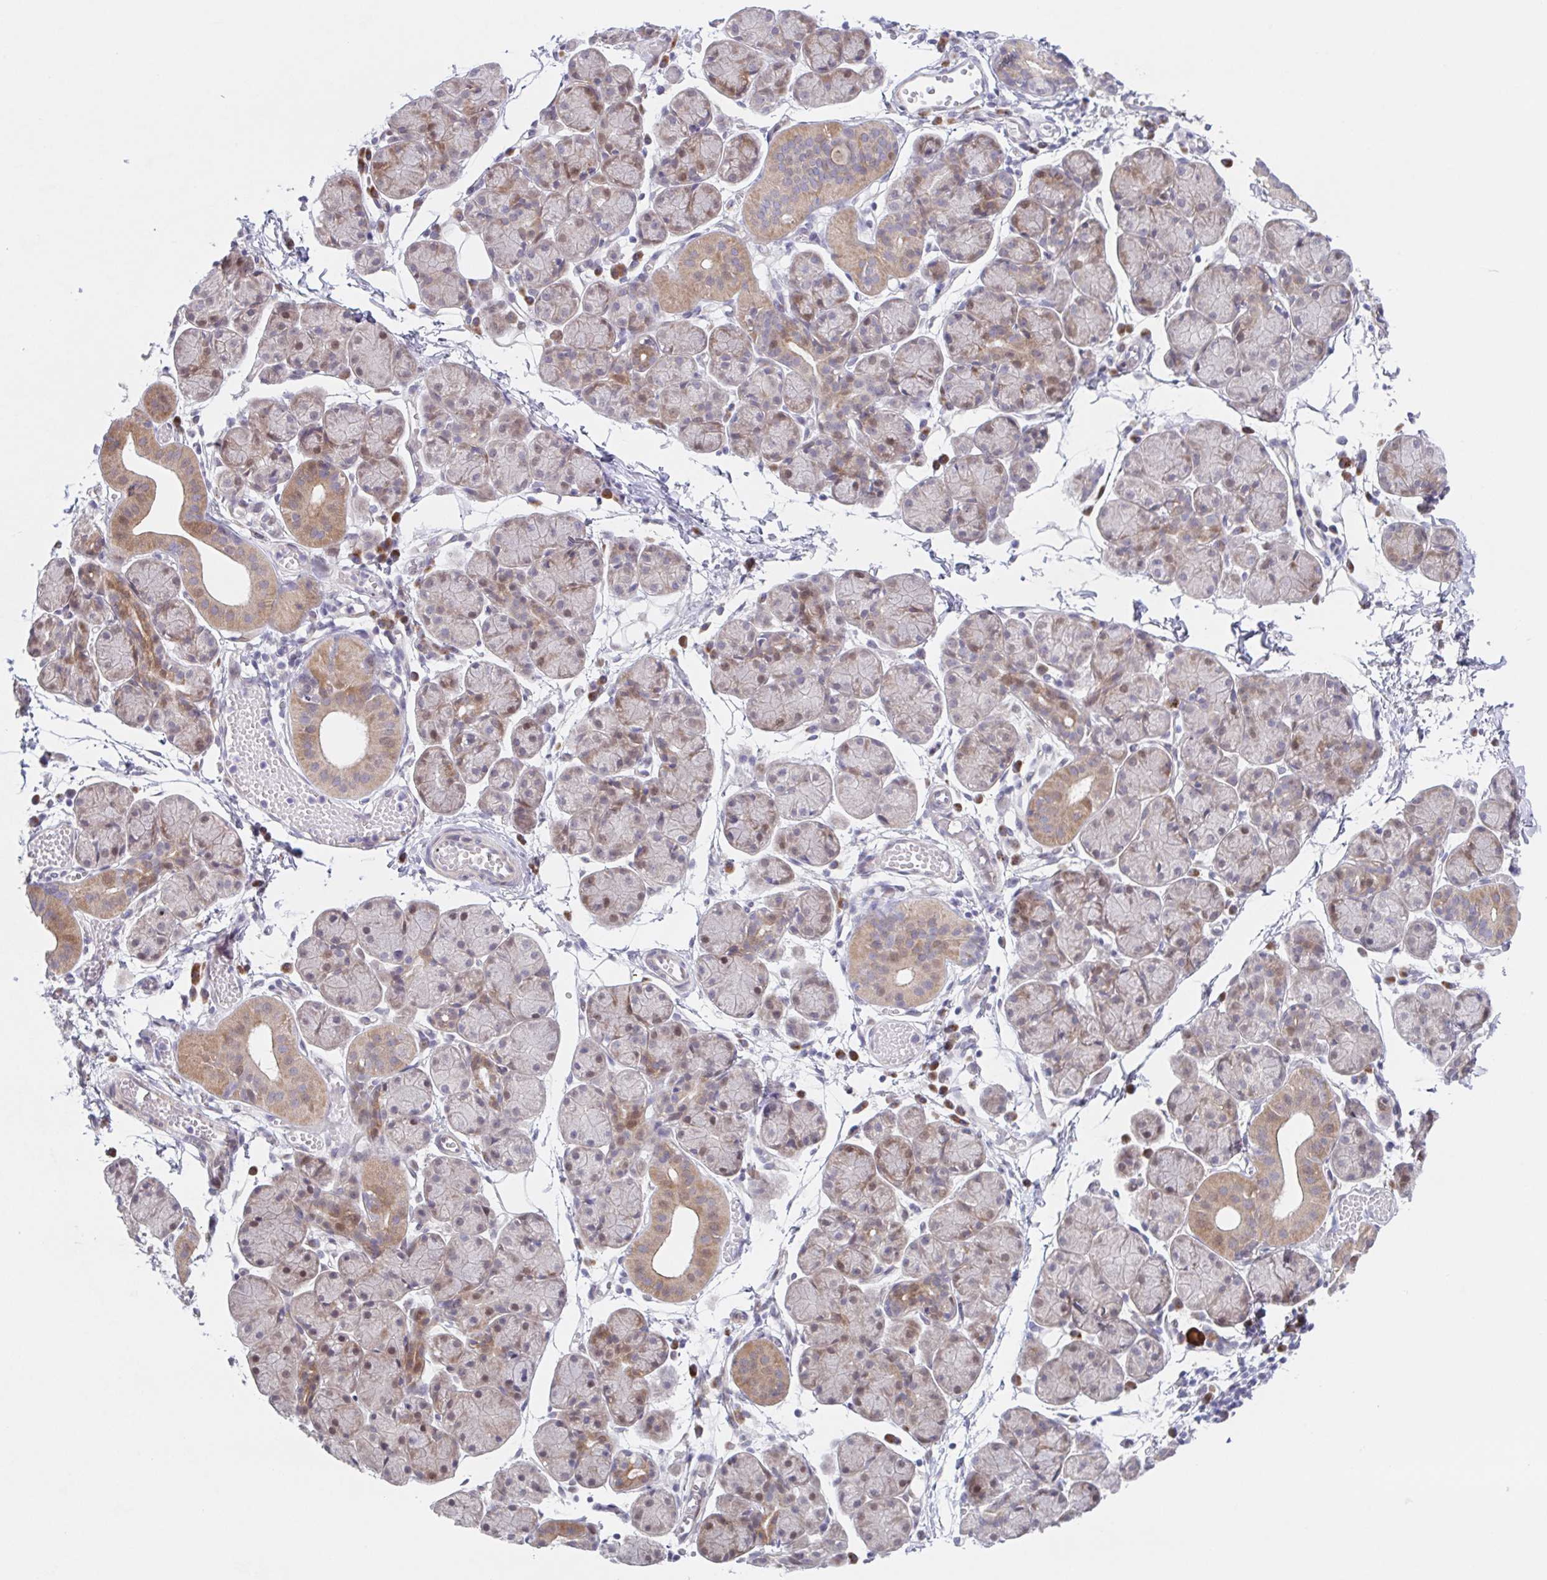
{"staining": {"intensity": "moderate", "quantity": "25%-75%", "location": "cytoplasmic/membranous,nuclear"}, "tissue": "salivary gland", "cell_type": "Glandular cells", "image_type": "normal", "snomed": [{"axis": "morphology", "description": "Normal tissue, NOS"}, {"axis": "morphology", "description": "Inflammation, NOS"}, {"axis": "topography", "description": "Lymph node"}, {"axis": "topography", "description": "Salivary gland"}], "caption": "Glandular cells show medium levels of moderate cytoplasmic/membranous,nuclear positivity in about 25%-75% of cells in benign human salivary gland.", "gene": "POU2F3", "patient": {"sex": "male", "age": 3}}